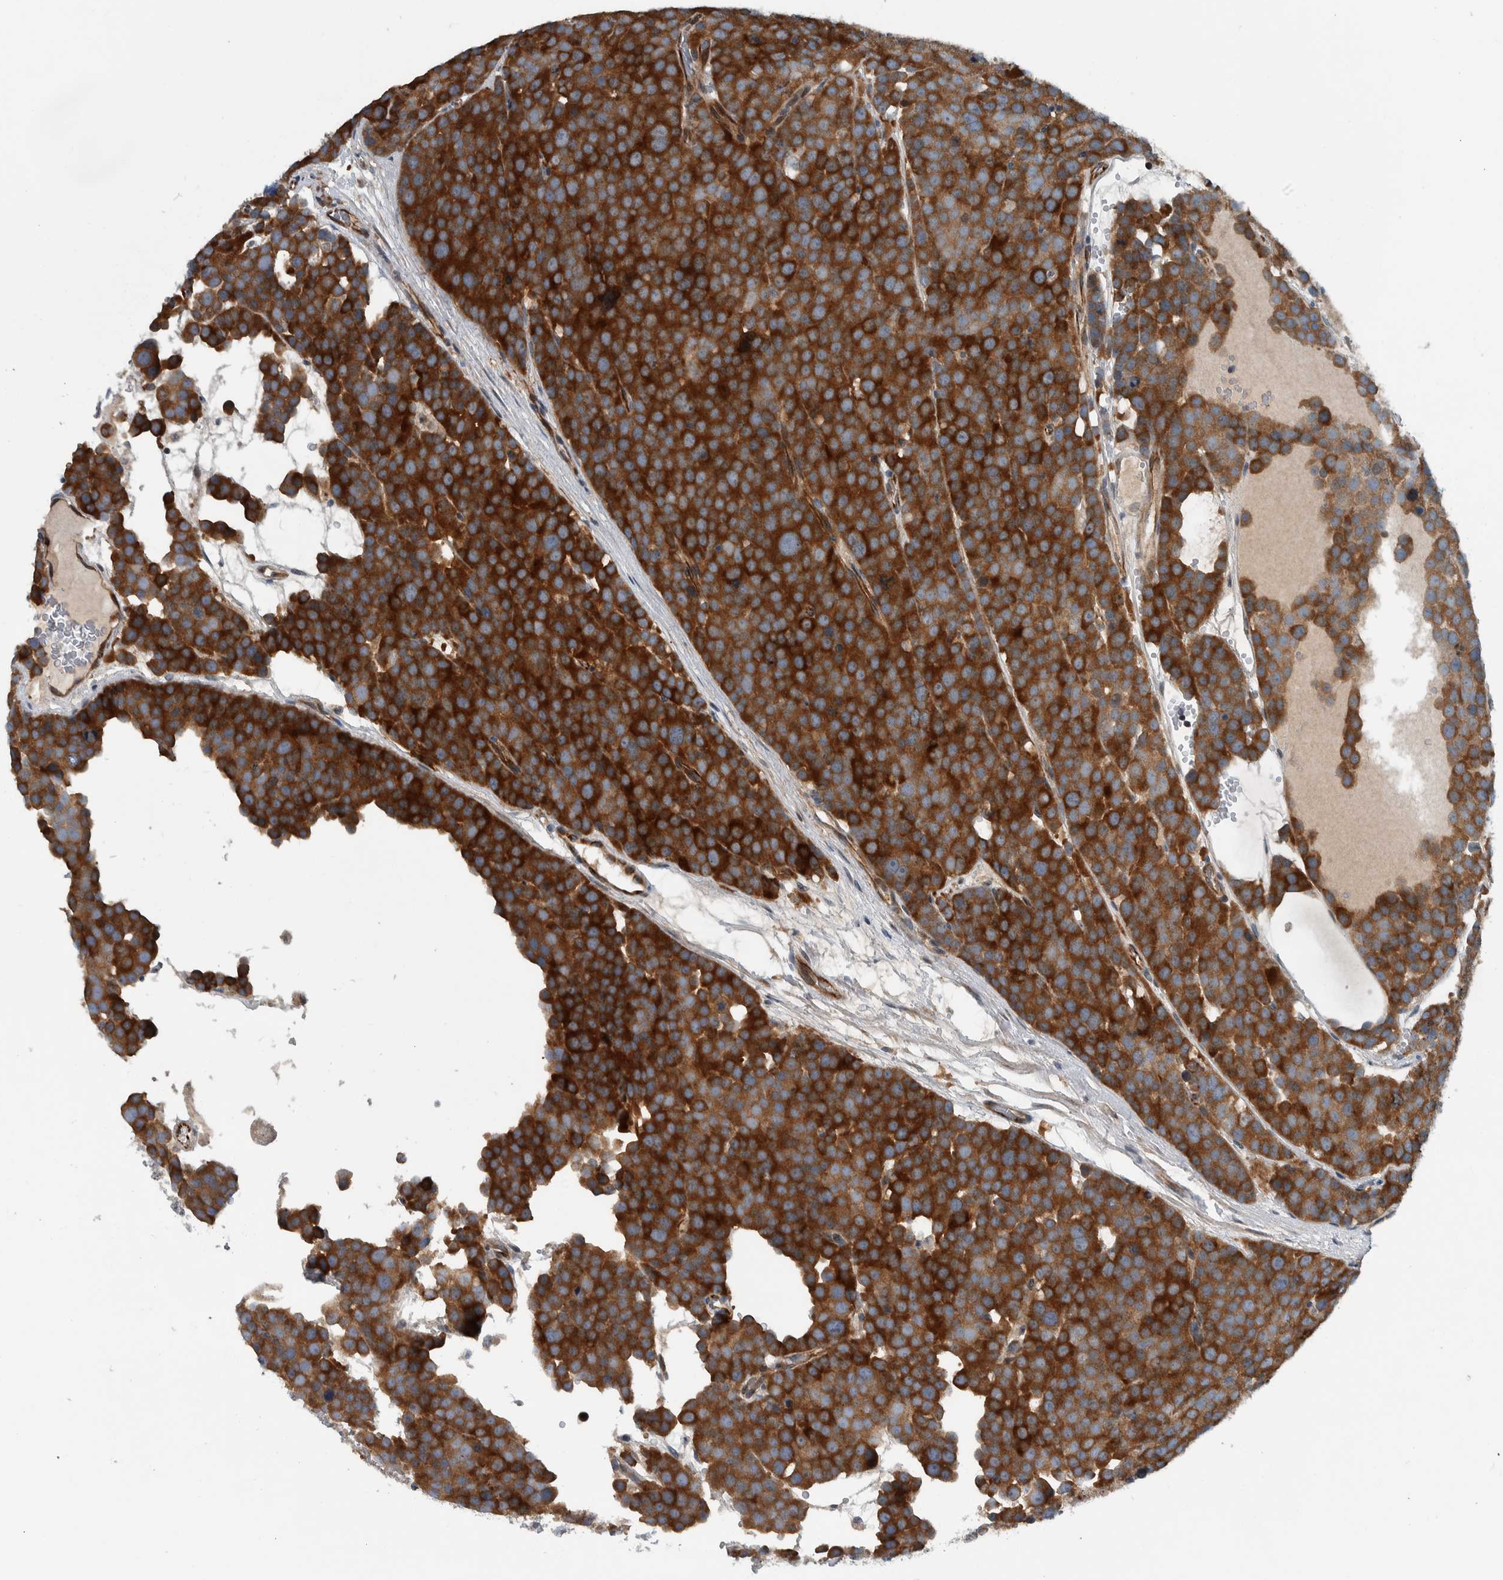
{"staining": {"intensity": "strong", "quantity": ">75%", "location": "cytoplasmic/membranous"}, "tissue": "testis cancer", "cell_type": "Tumor cells", "image_type": "cancer", "snomed": [{"axis": "morphology", "description": "Seminoma, NOS"}, {"axis": "topography", "description": "Testis"}], "caption": "This micrograph demonstrates immunohistochemistry (IHC) staining of seminoma (testis), with high strong cytoplasmic/membranous expression in approximately >75% of tumor cells.", "gene": "BAIAP2L1", "patient": {"sex": "male", "age": 71}}